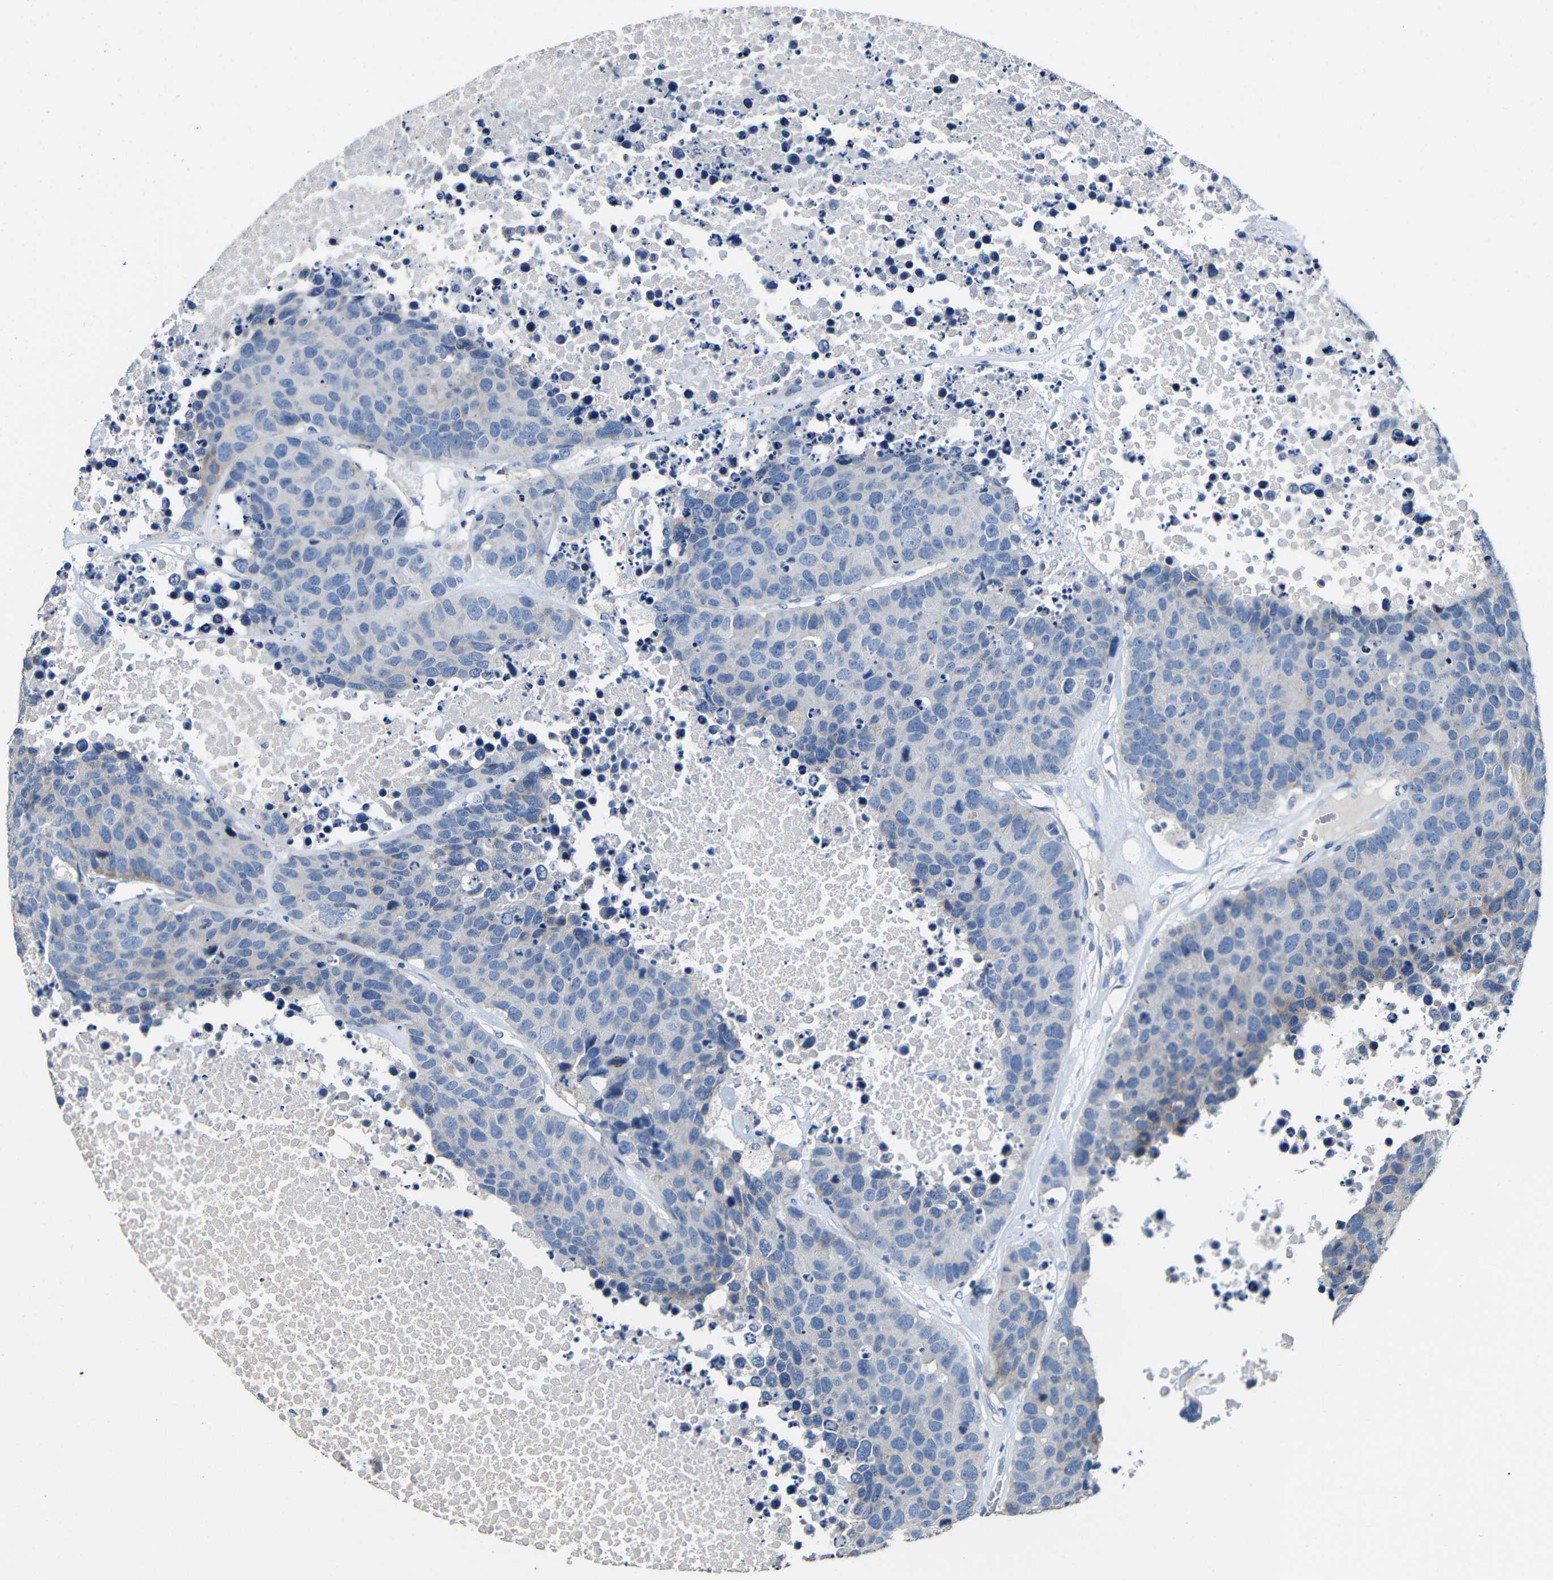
{"staining": {"intensity": "negative", "quantity": "none", "location": "none"}, "tissue": "carcinoid", "cell_type": "Tumor cells", "image_type": "cancer", "snomed": [{"axis": "morphology", "description": "Carcinoid, malignant, NOS"}, {"axis": "topography", "description": "Lung"}], "caption": "Tumor cells are negative for brown protein staining in carcinoid.", "gene": "ACKR2", "patient": {"sex": "male", "age": 60}}